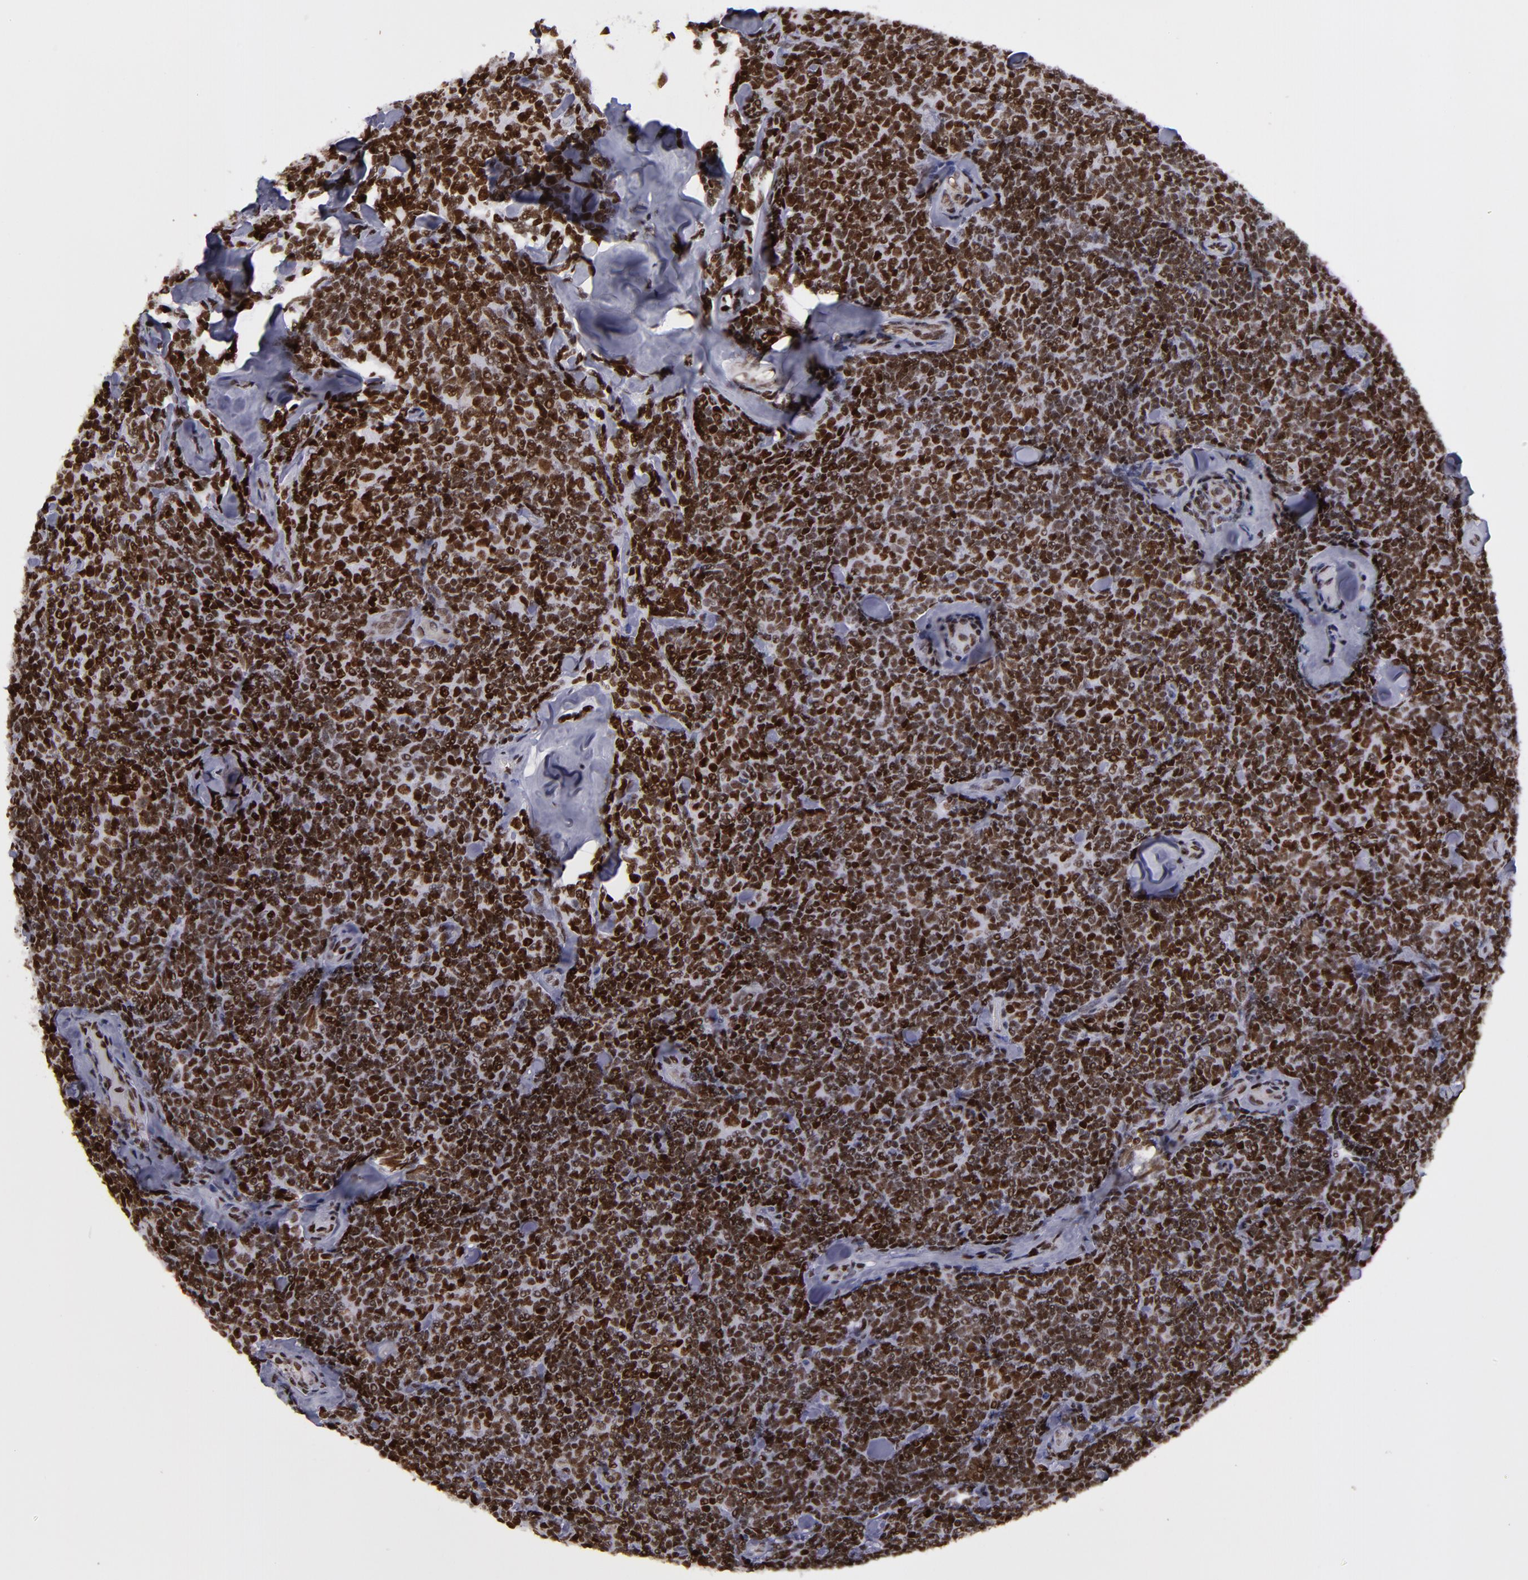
{"staining": {"intensity": "strong", "quantity": ">75%", "location": "nuclear"}, "tissue": "lymphoma", "cell_type": "Tumor cells", "image_type": "cancer", "snomed": [{"axis": "morphology", "description": "Malignant lymphoma, non-Hodgkin's type, Low grade"}, {"axis": "topography", "description": "Lymph node"}], "caption": "Immunohistochemical staining of human lymphoma reveals strong nuclear protein positivity in approximately >75% of tumor cells.", "gene": "TERF2", "patient": {"sex": "female", "age": 56}}